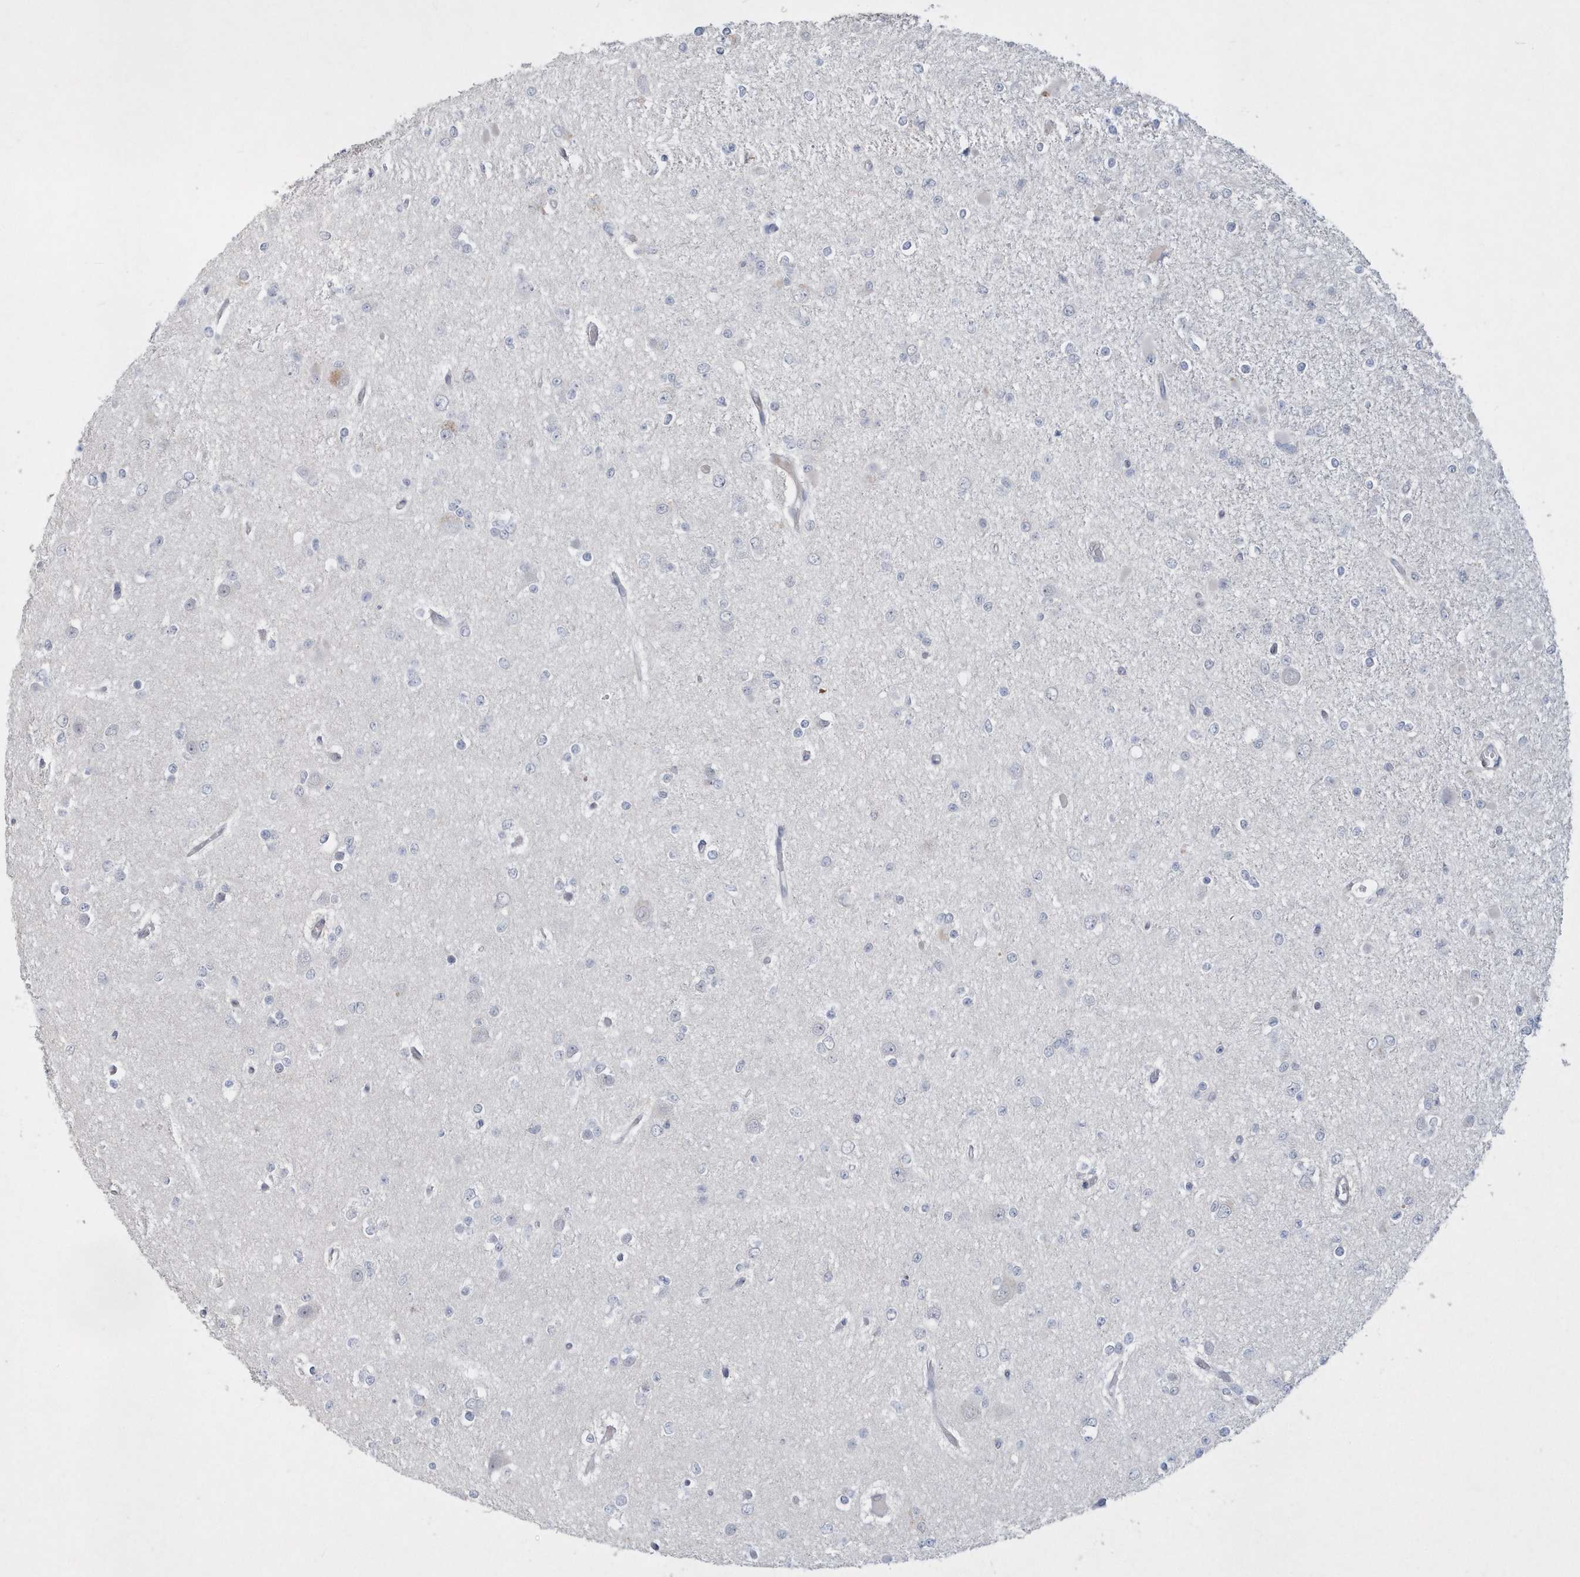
{"staining": {"intensity": "negative", "quantity": "none", "location": "none"}, "tissue": "glioma", "cell_type": "Tumor cells", "image_type": "cancer", "snomed": [{"axis": "morphology", "description": "Glioma, malignant, Low grade"}, {"axis": "topography", "description": "Brain"}], "caption": "Malignant low-grade glioma was stained to show a protein in brown. There is no significant expression in tumor cells. (DAB immunohistochemistry with hematoxylin counter stain).", "gene": "TSPEAR", "patient": {"sex": "female", "age": 22}}